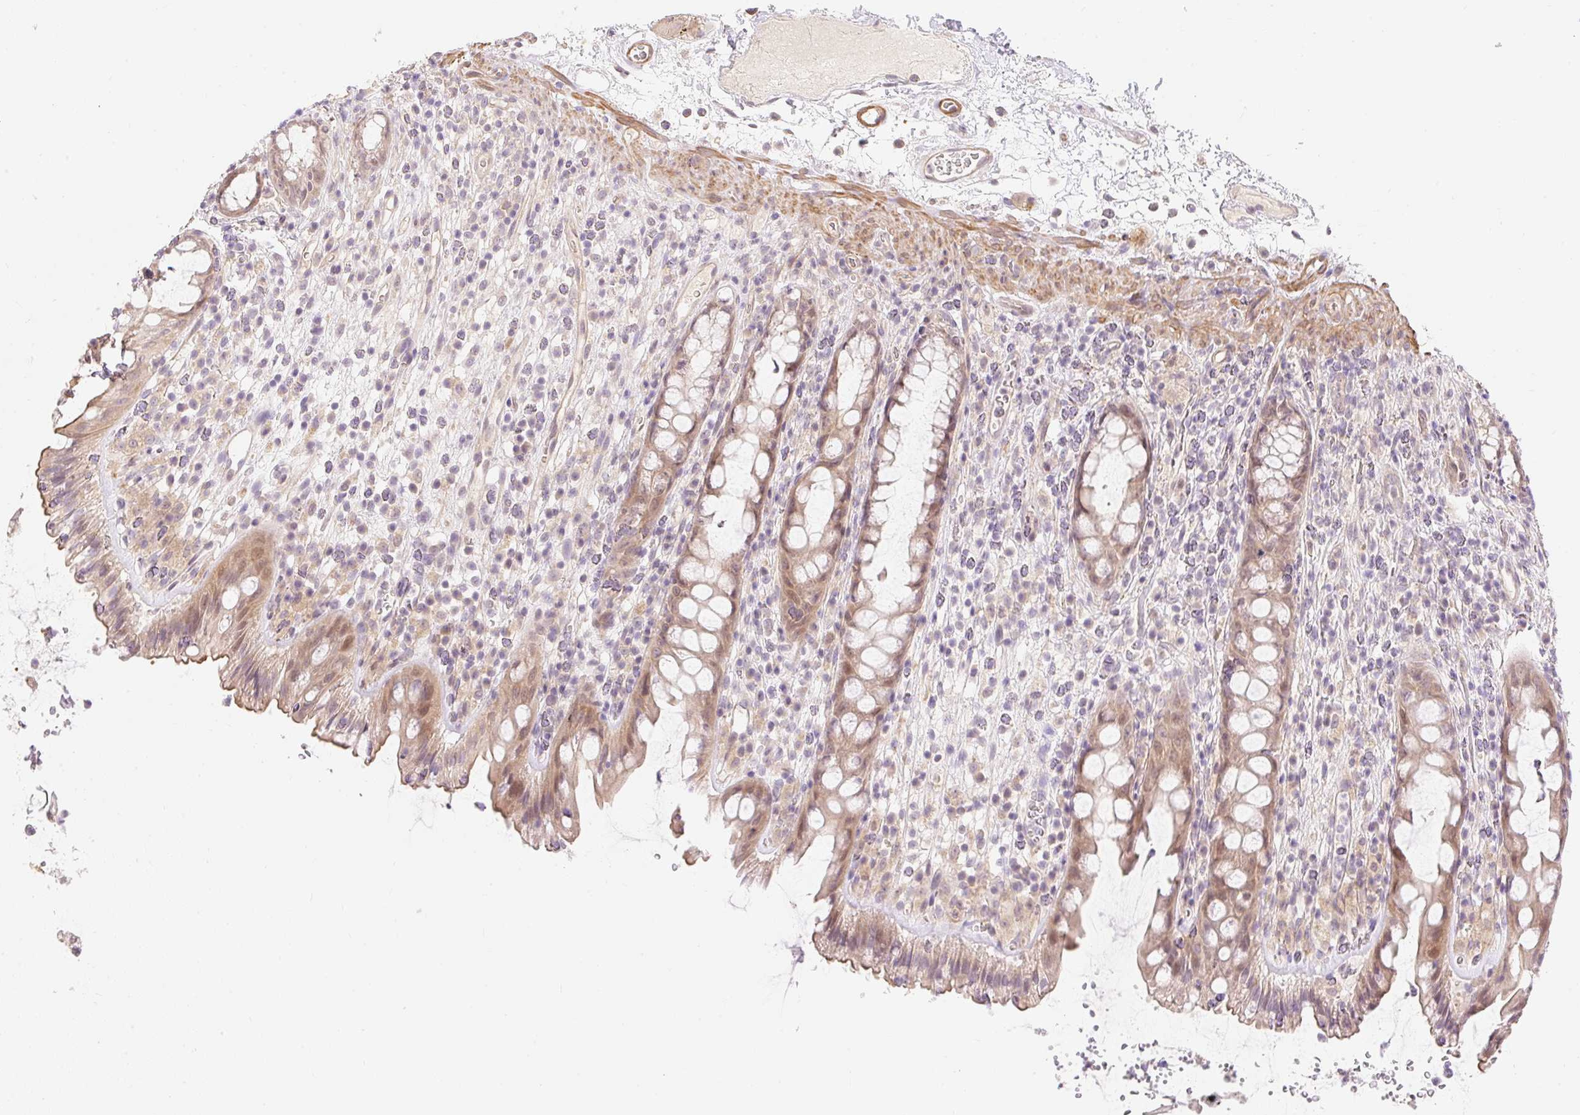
{"staining": {"intensity": "weak", "quantity": ">75%", "location": "cytoplasmic/membranous,nuclear"}, "tissue": "rectum", "cell_type": "Glandular cells", "image_type": "normal", "snomed": [{"axis": "morphology", "description": "Normal tissue, NOS"}, {"axis": "topography", "description": "Rectum"}], "caption": "Protein positivity by immunohistochemistry demonstrates weak cytoplasmic/membranous,nuclear staining in about >75% of glandular cells in unremarkable rectum.", "gene": "EMC10", "patient": {"sex": "female", "age": 57}}